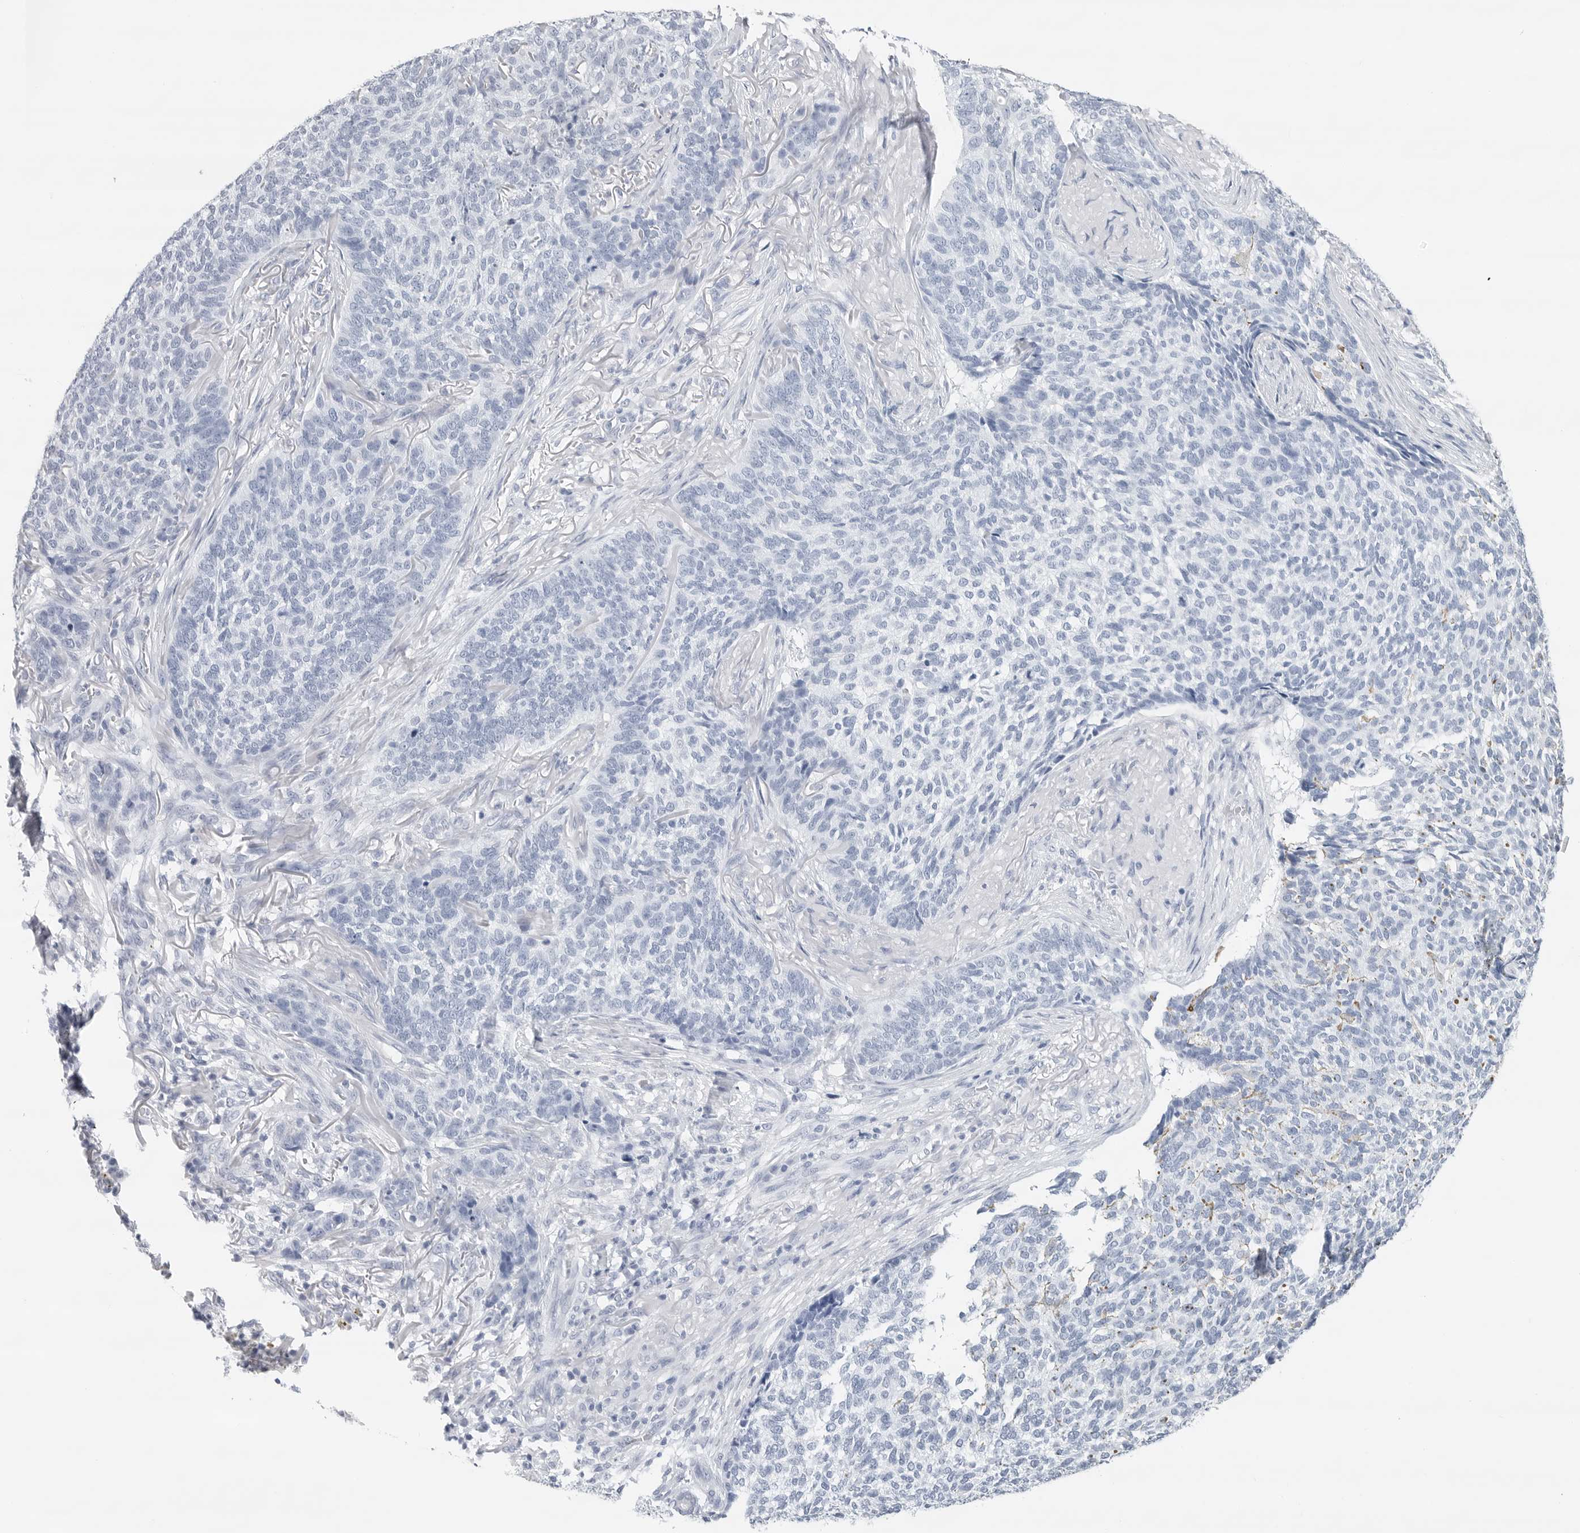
{"staining": {"intensity": "negative", "quantity": "none", "location": "none"}, "tissue": "skin cancer", "cell_type": "Tumor cells", "image_type": "cancer", "snomed": [{"axis": "morphology", "description": "Basal cell carcinoma"}, {"axis": "topography", "description": "Skin"}], "caption": "Protein analysis of skin cancer (basal cell carcinoma) reveals no significant staining in tumor cells.", "gene": "SLC19A1", "patient": {"sex": "male", "age": 85}}